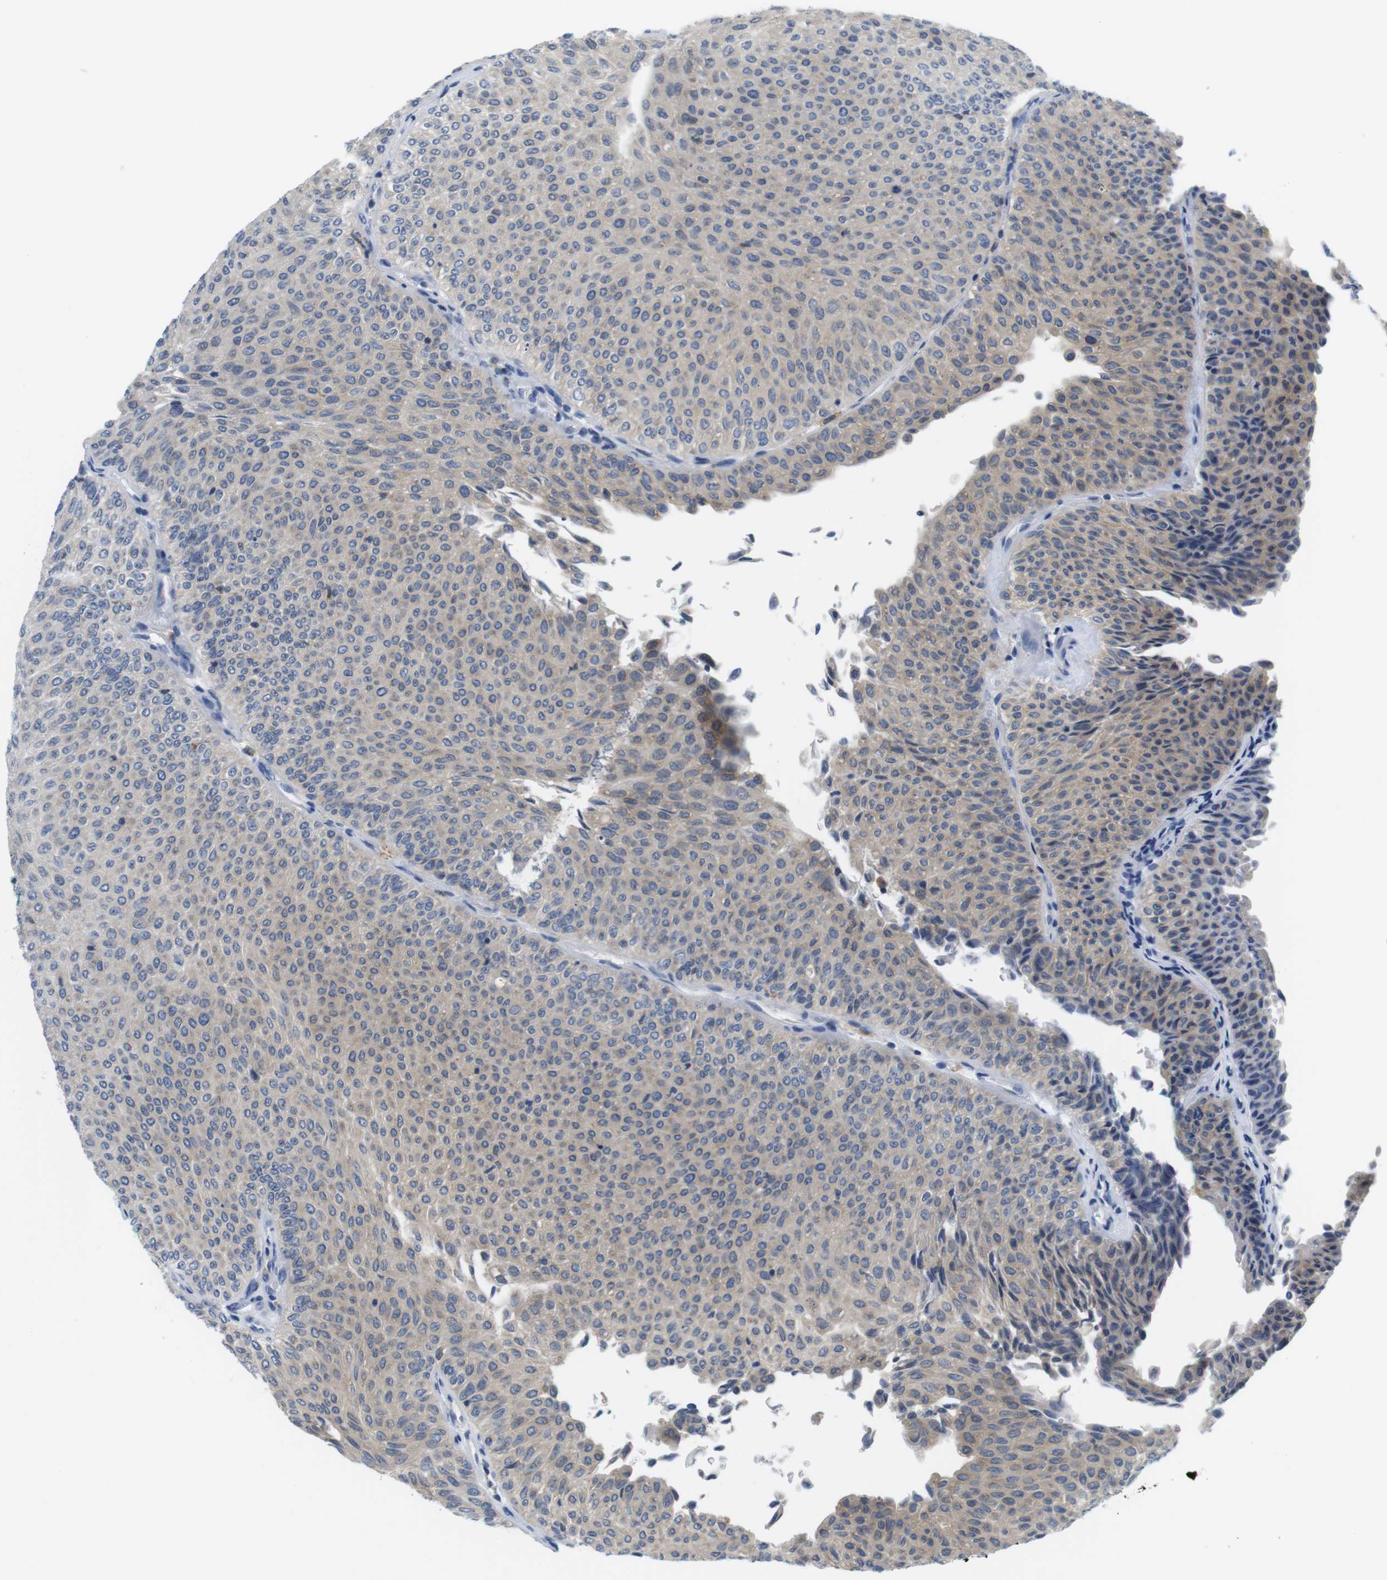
{"staining": {"intensity": "weak", "quantity": "25%-75%", "location": "cytoplasmic/membranous"}, "tissue": "urothelial cancer", "cell_type": "Tumor cells", "image_type": "cancer", "snomed": [{"axis": "morphology", "description": "Urothelial carcinoma, Low grade"}, {"axis": "topography", "description": "Urinary bladder"}], "caption": "Tumor cells demonstrate weak cytoplasmic/membranous expression in about 25%-75% of cells in urothelial cancer.", "gene": "CNGA2", "patient": {"sex": "male", "age": 78}}